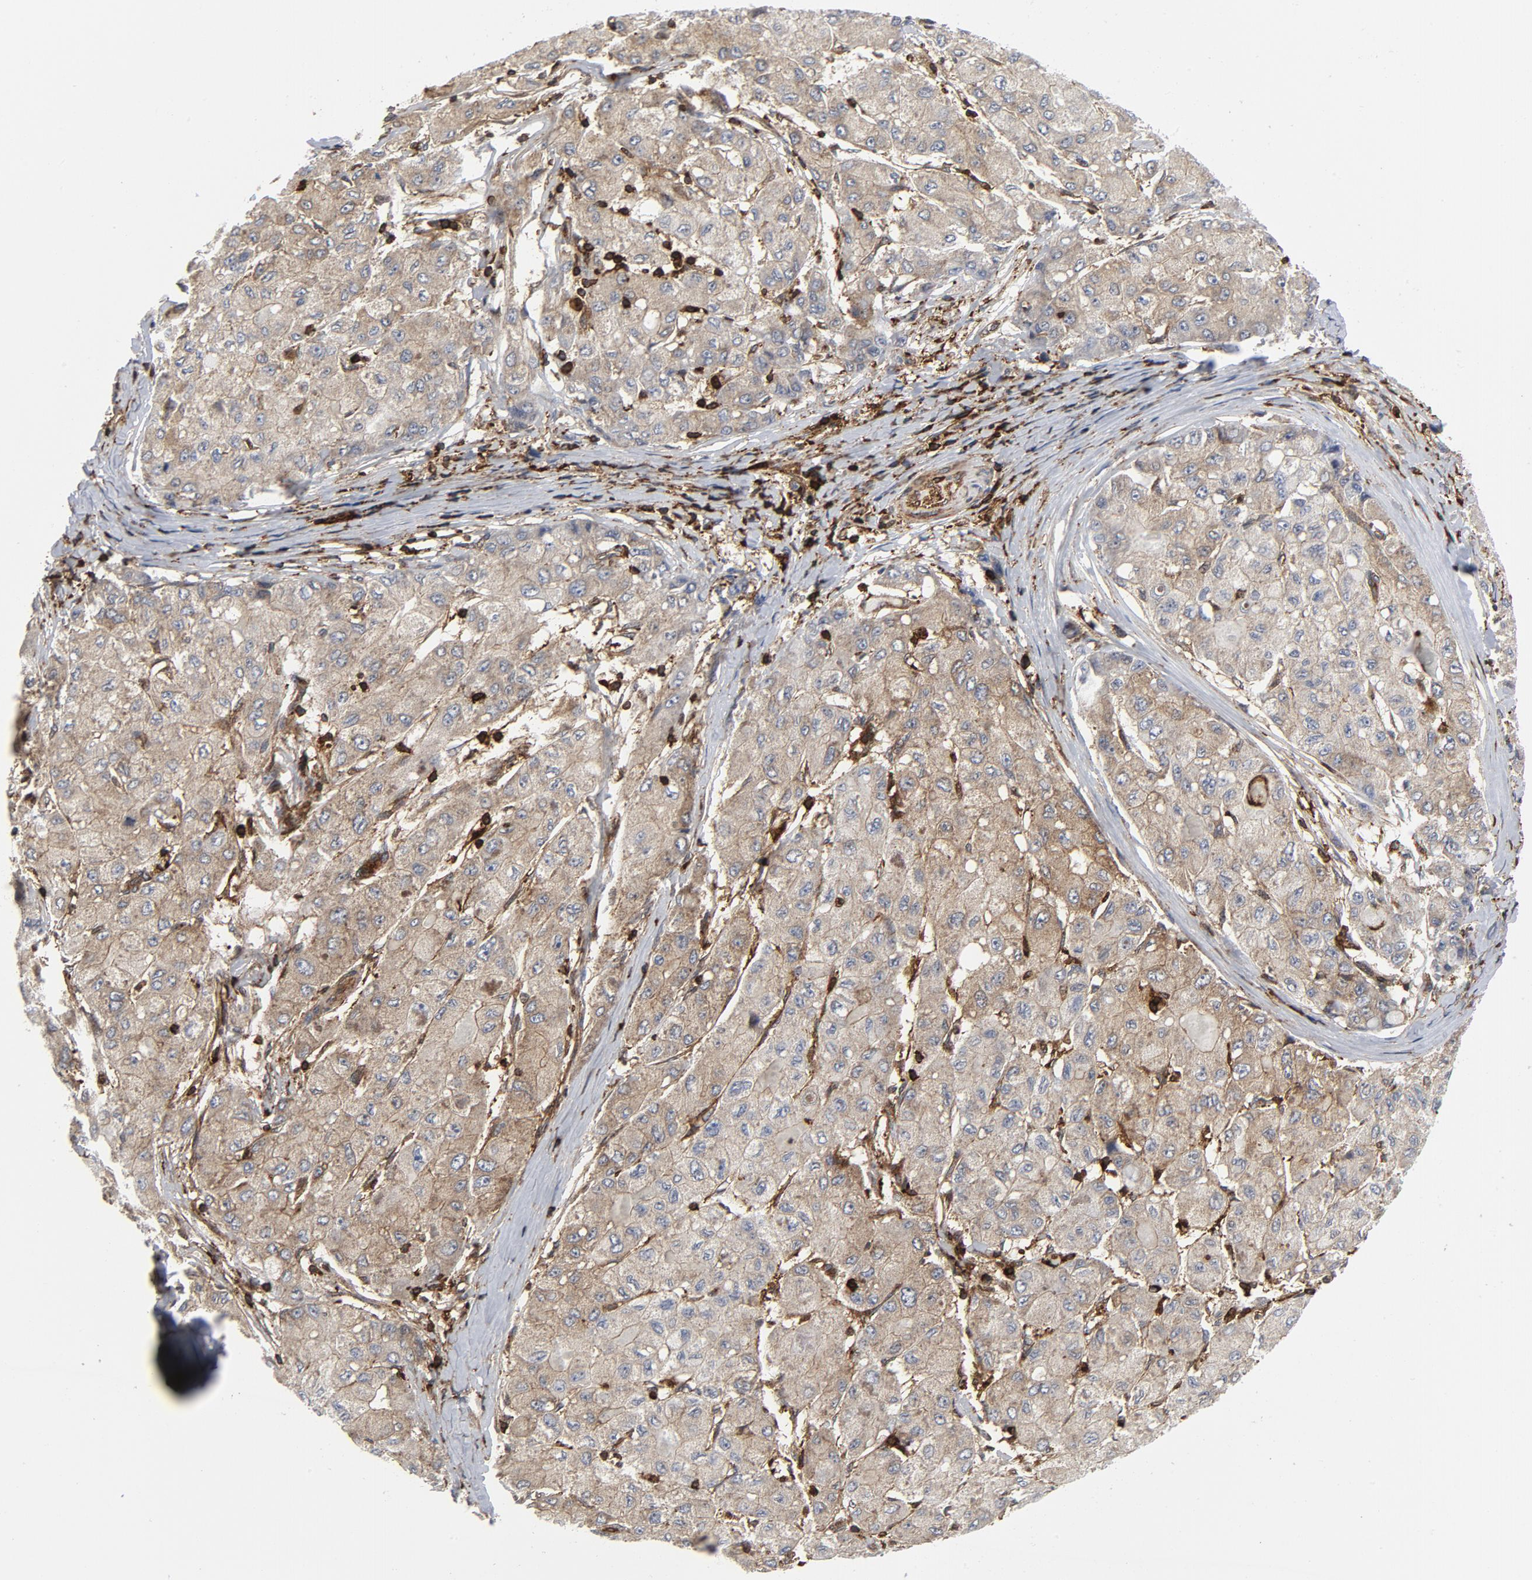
{"staining": {"intensity": "moderate", "quantity": ">75%", "location": "cytoplasmic/membranous"}, "tissue": "liver cancer", "cell_type": "Tumor cells", "image_type": "cancer", "snomed": [{"axis": "morphology", "description": "Carcinoma, Hepatocellular, NOS"}, {"axis": "topography", "description": "Liver"}], "caption": "A high-resolution photomicrograph shows IHC staining of liver hepatocellular carcinoma, which displays moderate cytoplasmic/membranous positivity in approximately >75% of tumor cells.", "gene": "YES1", "patient": {"sex": "male", "age": 80}}